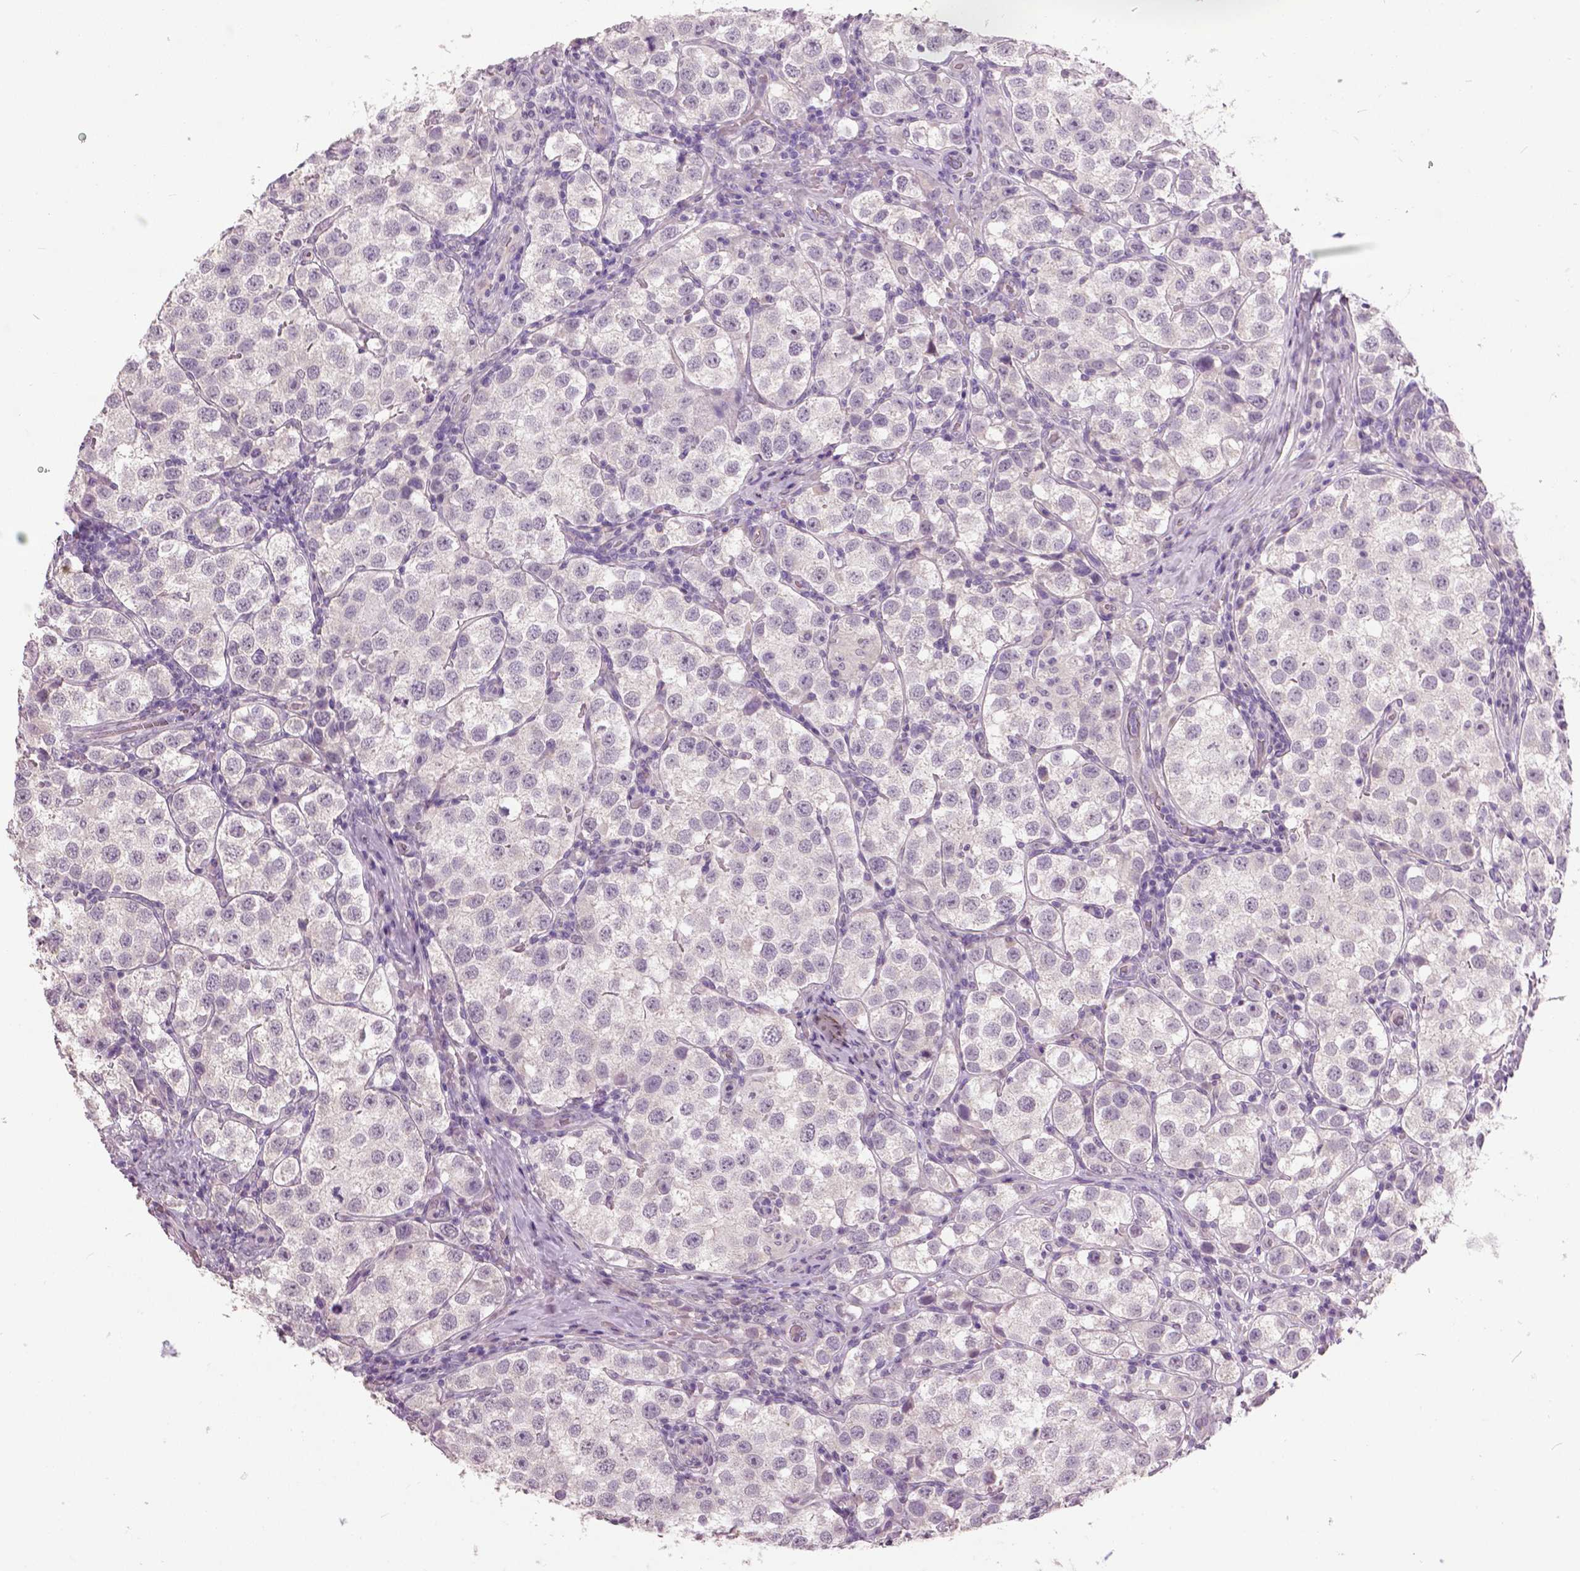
{"staining": {"intensity": "negative", "quantity": "none", "location": "none"}, "tissue": "testis cancer", "cell_type": "Tumor cells", "image_type": "cancer", "snomed": [{"axis": "morphology", "description": "Seminoma, NOS"}, {"axis": "topography", "description": "Testis"}], "caption": "A histopathology image of human seminoma (testis) is negative for staining in tumor cells.", "gene": "FOXA1", "patient": {"sex": "male", "age": 37}}